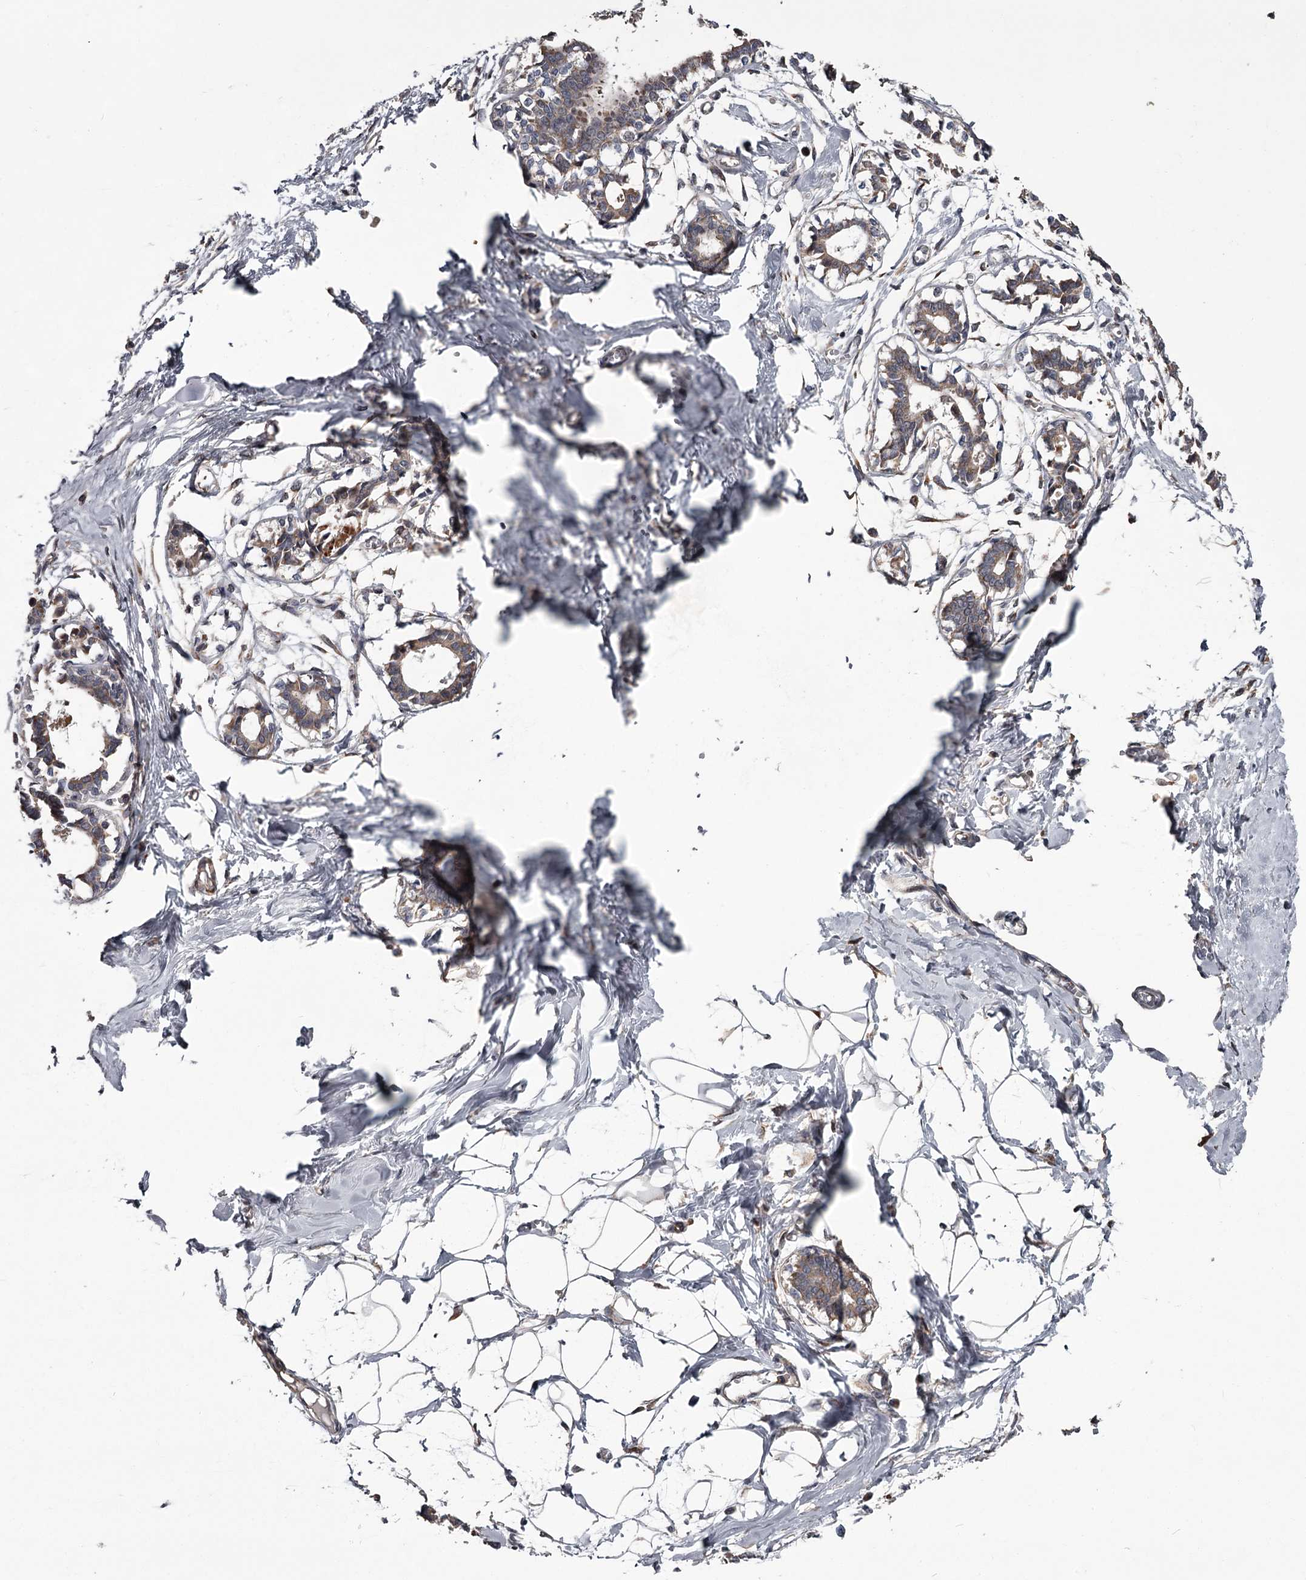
{"staining": {"intensity": "moderate", "quantity": ">75%", "location": "cytoplasmic/membranous"}, "tissue": "breast", "cell_type": "Adipocytes", "image_type": "normal", "snomed": [{"axis": "morphology", "description": "Normal tissue, NOS"}, {"axis": "topography", "description": "Breast"}], "caption": "Benign breast shows moderate cytoplasmic/membranous staining in approximately >75% of adipocytes, visualized by immunohistochemistry.", "gene": "CDC42EP2", "patient": {"sex": "female", "age": 27}}